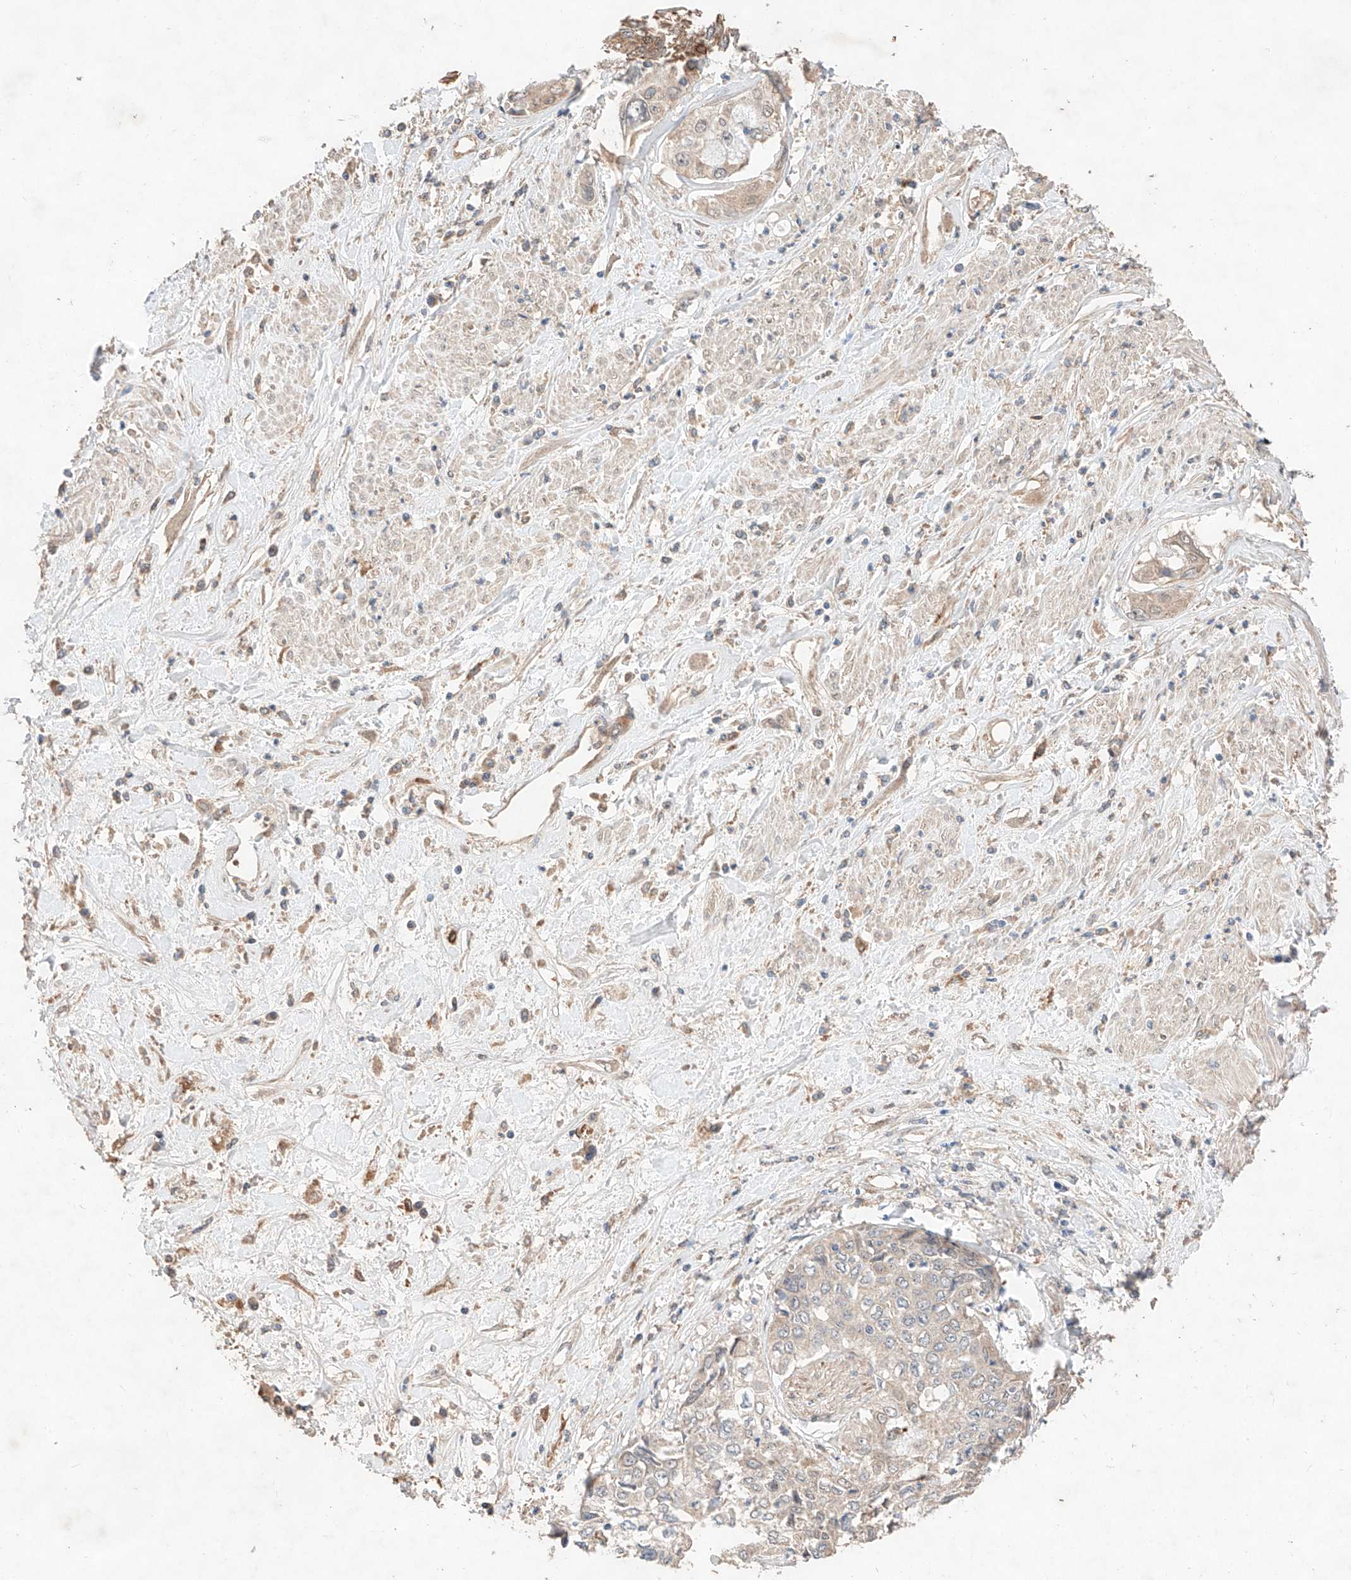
{"staining": {"intensity": "negative", "quantity": "none", "location": "none"}, "tissue": "cervical cancer", "cell_type": "Tumor cells", "image_type": "cancer", "snomed": [{"axis": "morphology", "description": "Squamous cell carcinoma, NOS"}, {"axis": "topography", "description": "Cervix"}], "caption": "IHC micrograph of human cervical cancer (squamous cell carcinoma) stained for a protein (brown), which demonstrates no staining in tumor cells.", "gene": "C6orf62", "patient": {"sex": "female", "age": 31}}